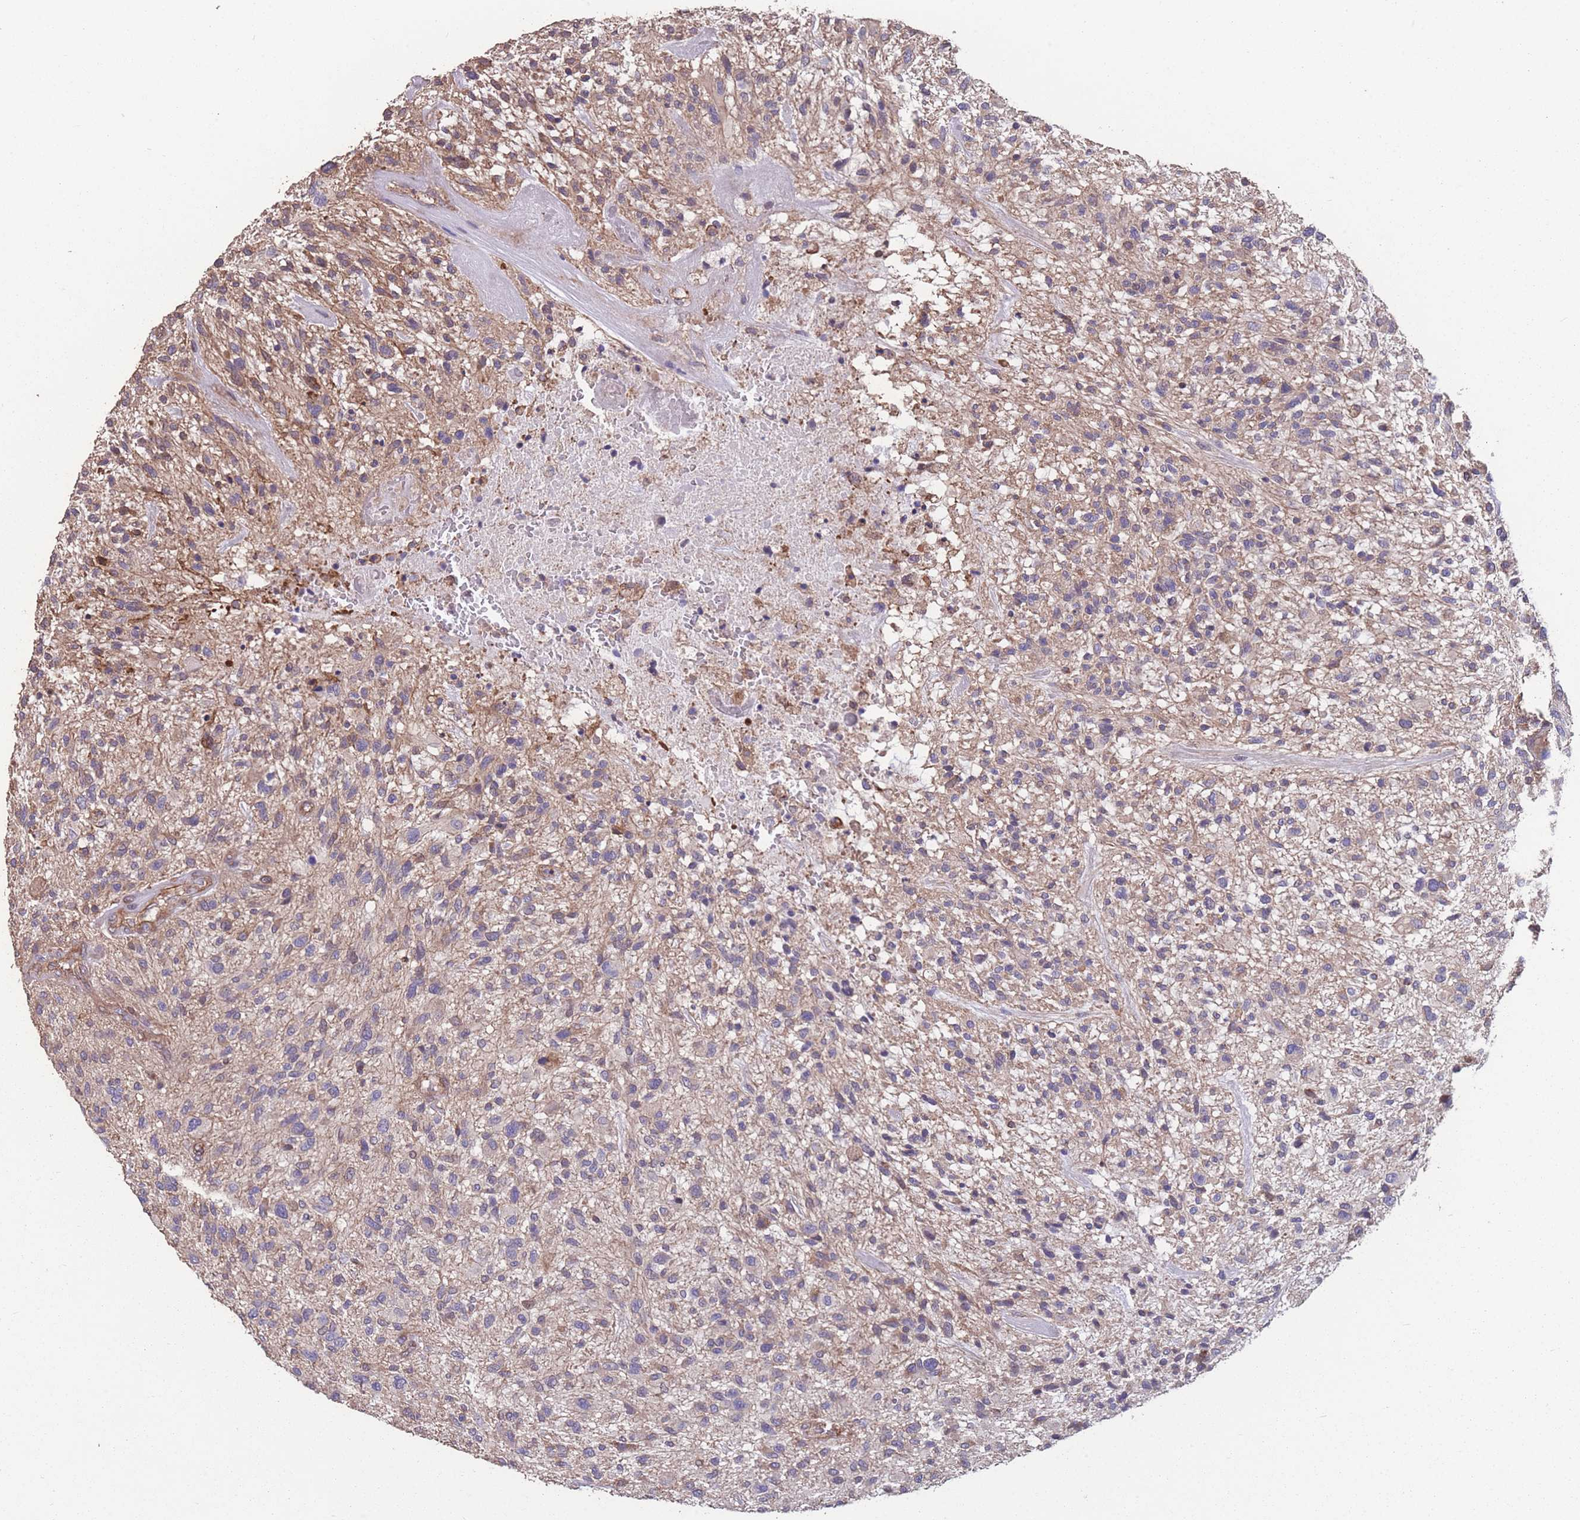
{"staining": {"intensity": "moderate", "quantity": ">75%", "location": "cytoplasmic/membranous"}, "tissue": "glioma", "cell_type": "Tumor cells", "image_type": "cancer", "snomed": [{"axis": "morphology", "description": "Glioma, malignant, High grade"}, {"axis": "topography", "description": "Brain"}], "caption": "Glioma stained with a brown dye shows moderate cytoplasmic/membranous positive positivity in about >75% of tumor cells.", "gene": "NUDT21", "patient": {"sex": "male", "age": 47}}